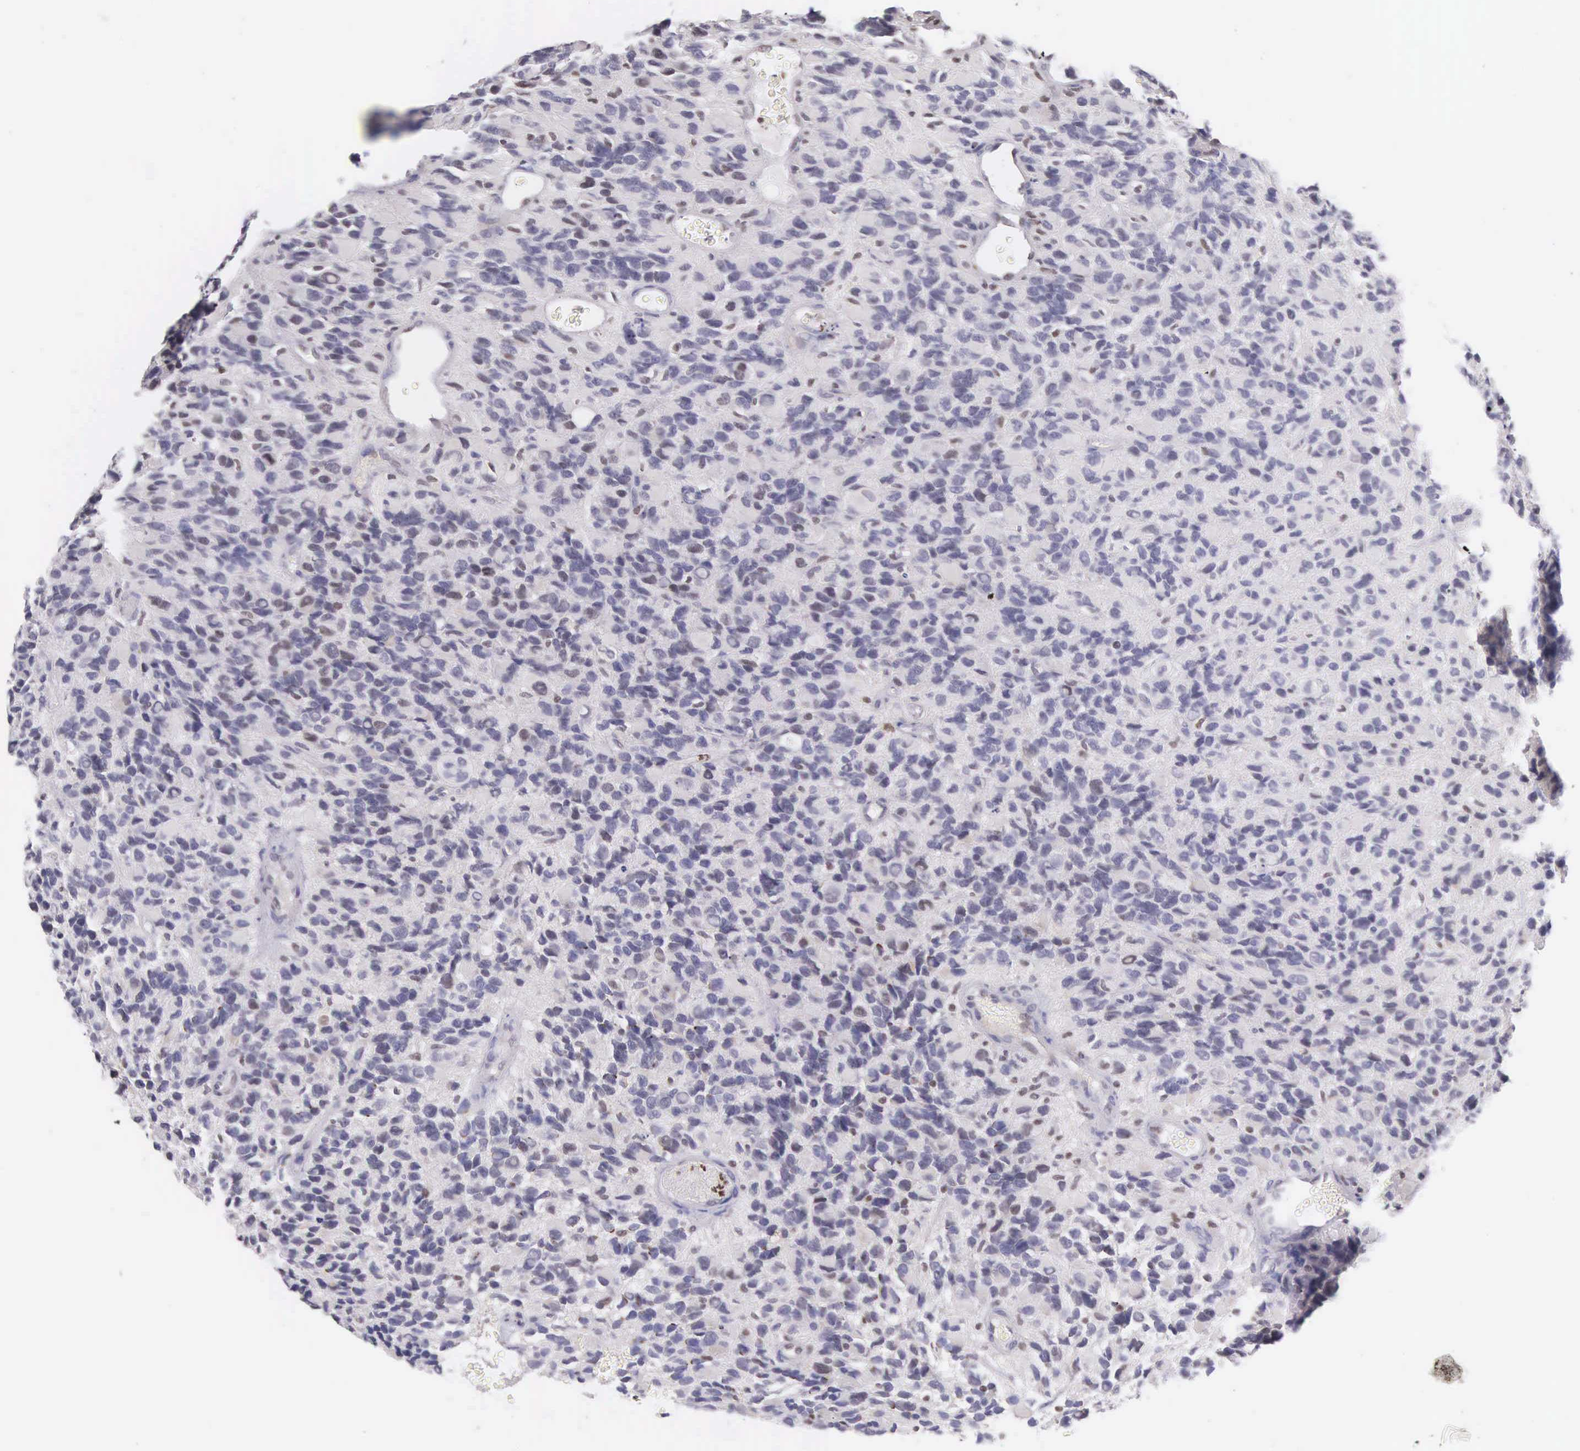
{"staining": {"intensity": "weak", "quantity": "<25%", "location": "nuclear"}, "tissue": "glioma", "cell_type": "Tumor cells", "image_type": "cancer", "snomed": [{"axis": "morphology", "description": "Glioma, malignant, High grade"}, {"axis": "topography", "description": "Brain"}], "caption": "There is no significant staining in tumor cells of high-grade glioma (malignant).", "gene": "VRK1", "patient": {"sex": "male", "age": 77}}